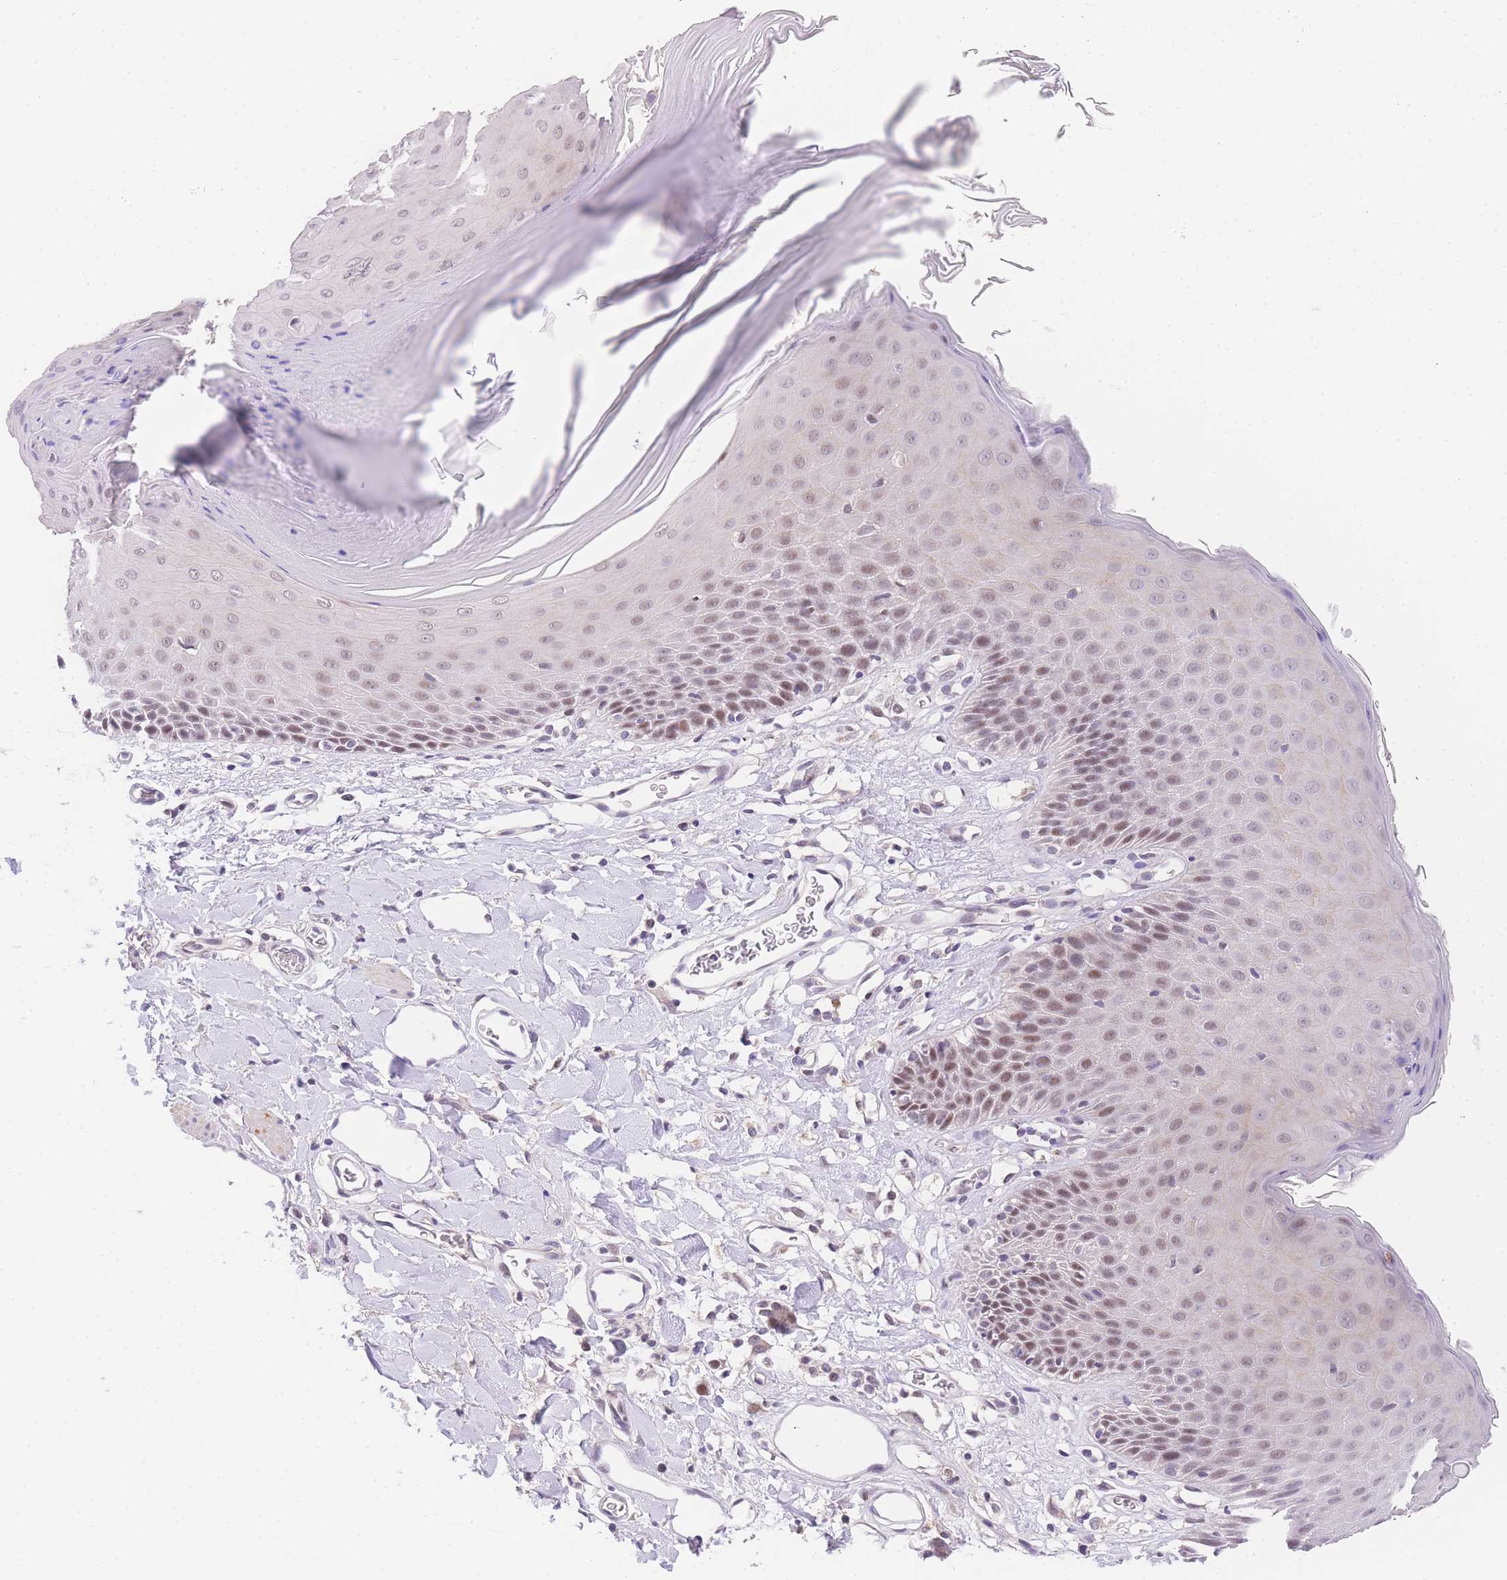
{"staining": {"intensity": "moderate", "quantity": "25%-75%", "location": "nuclear"}, "tissue": "skin", "cell_type": "Epidermal cells", "image_type": "normal", "snomed": [{"axis": "morphology", "description": "Normal tissue, NOS"}, {"axis": "topography", "description": "Vulva"}], "caption": "Epidermal cells display moderate nuclear staining in about 25%-75% of cells in normal skin.", "gene": "SLC35F2", "patient": {"sex": "female", "age": 68}}